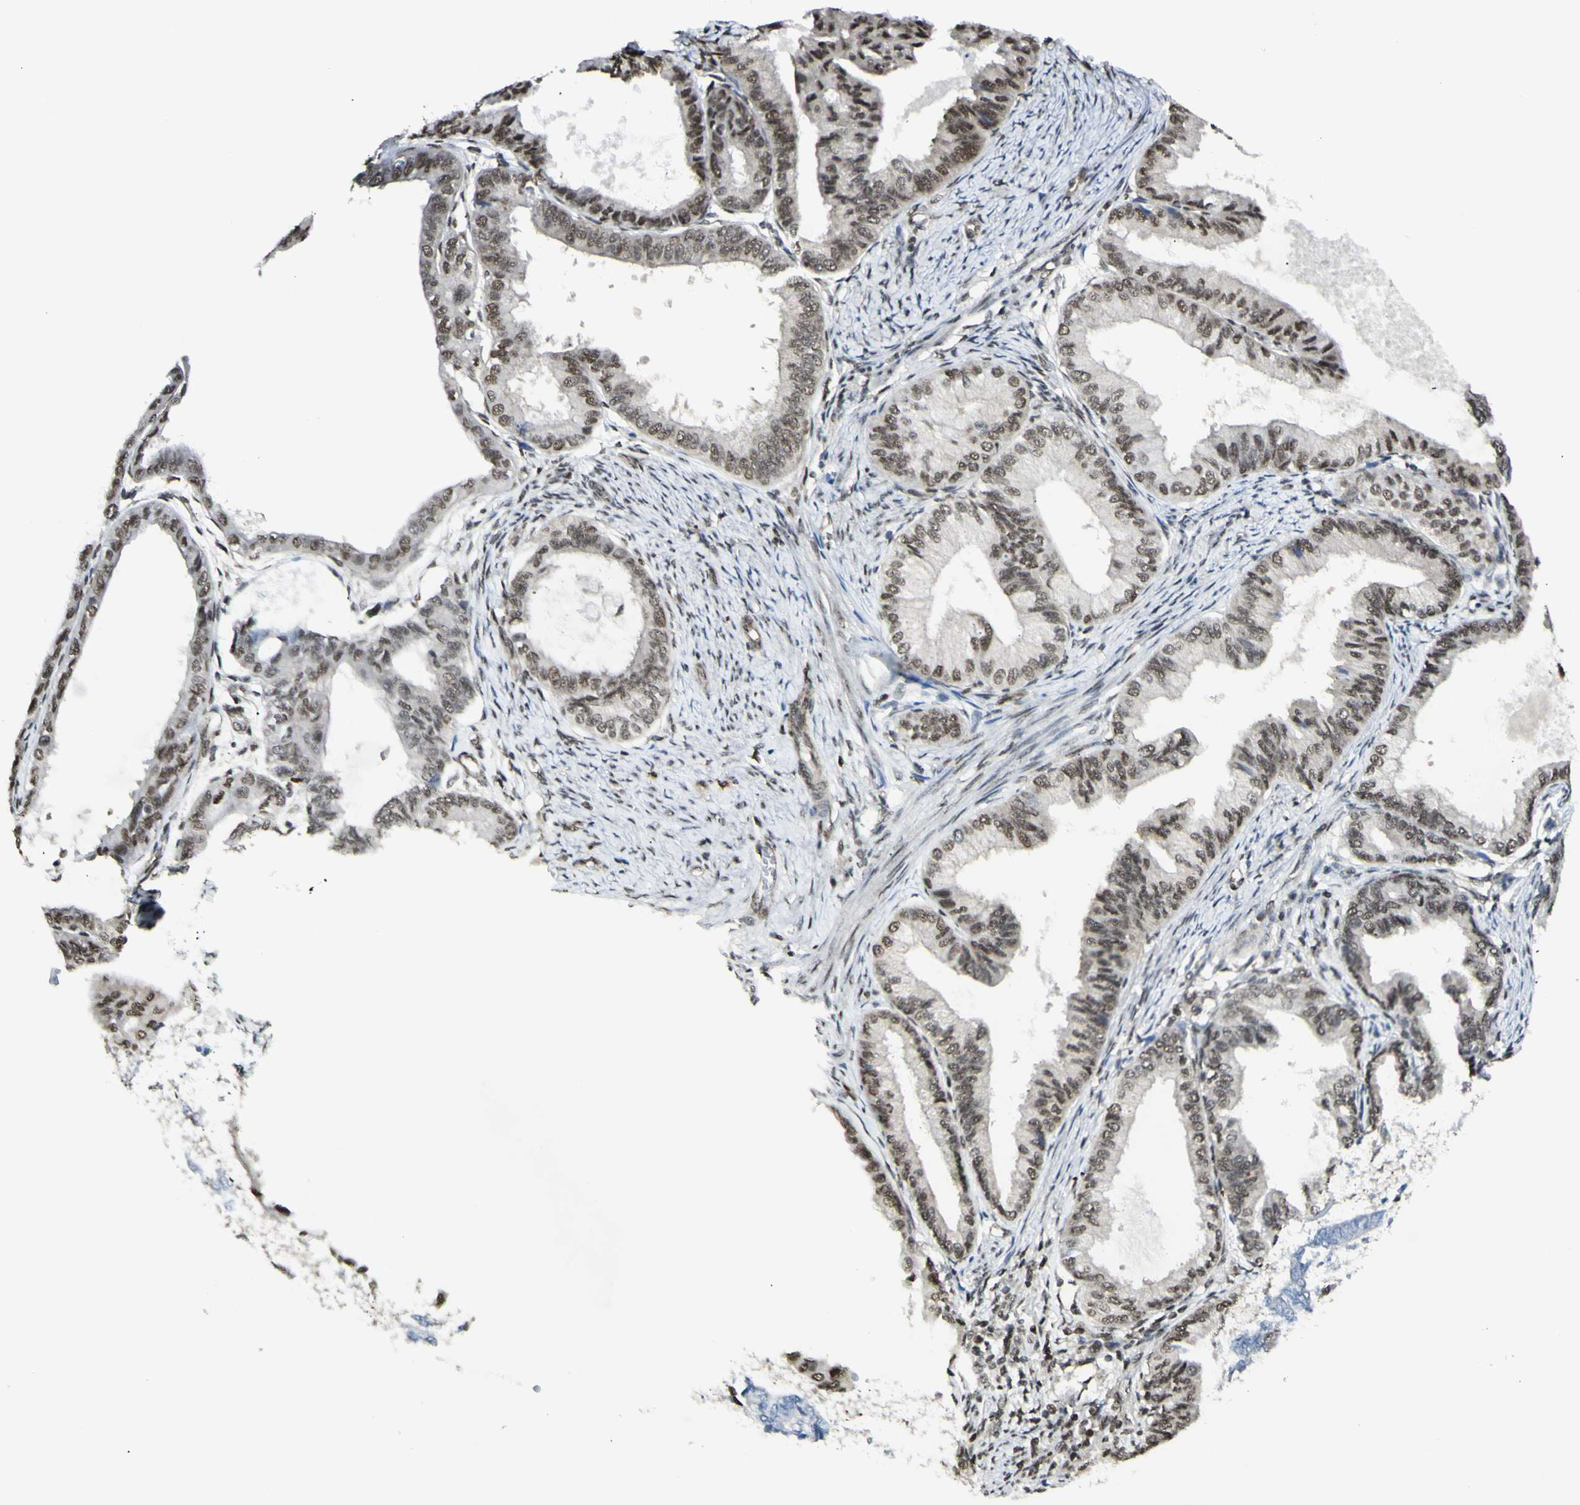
{"staining": {"intensity": "moderate", "quantity": ">75%", "location": "nuclear"}, "tissue": "endometrial cancer", "cell_type": "Tumor cells", "image_type": "cancer", "snomed": [{"axis": "morphology", "description": "Adenocarcinoma, NOS"}, {"axis": "topography", "description": "Endometrium"}], "caption": "Endometrial adenocarcinoma stained with a brown dye demonstrates moderate nuclear positive positivity in approximately >75% of tumor cells.", "gene": "ZMYM6", "patient": {"sex": "female", "age": 86}}